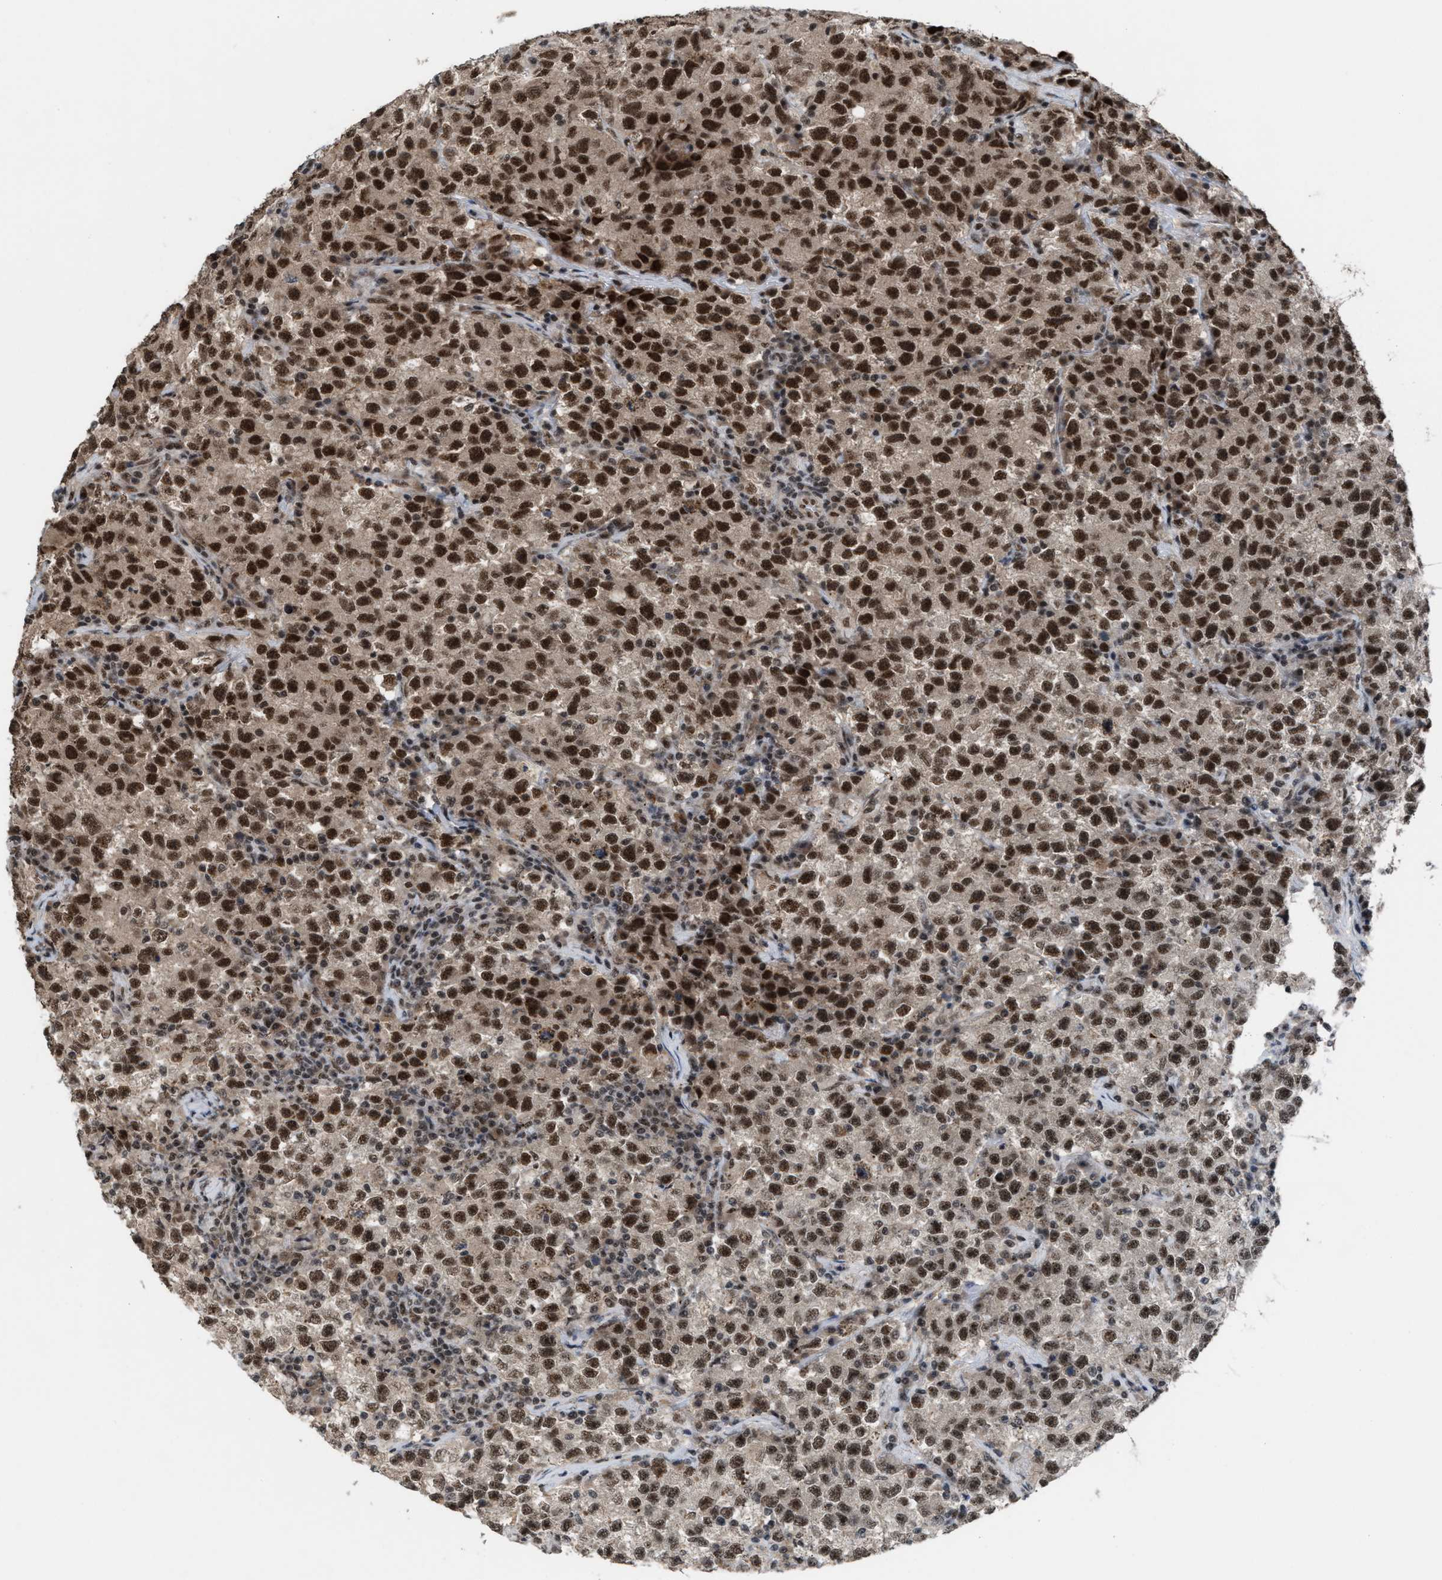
{"staining": {"intensity": "strong", "quantity": ">75%", "location": "cytoplasmic/membranous,nuclear"}, "tissue": "testis cancer", "cell_type": "Tumor cells", "image_type": "cancer", "snomed": [{"axis": "morphology", "description": "Seminoma, NOS"}, {"axis": "topography", "description": "Testis"}], "caption": "Immunohistochemical staining of seminoma (testis) exhibits high levels of strong cytoplasmic/membranous and nuclear protein expression in approximately >75% of tumor cells.", "gene": "PRPF4", "patient": {"sex": "male", "age": 22}}